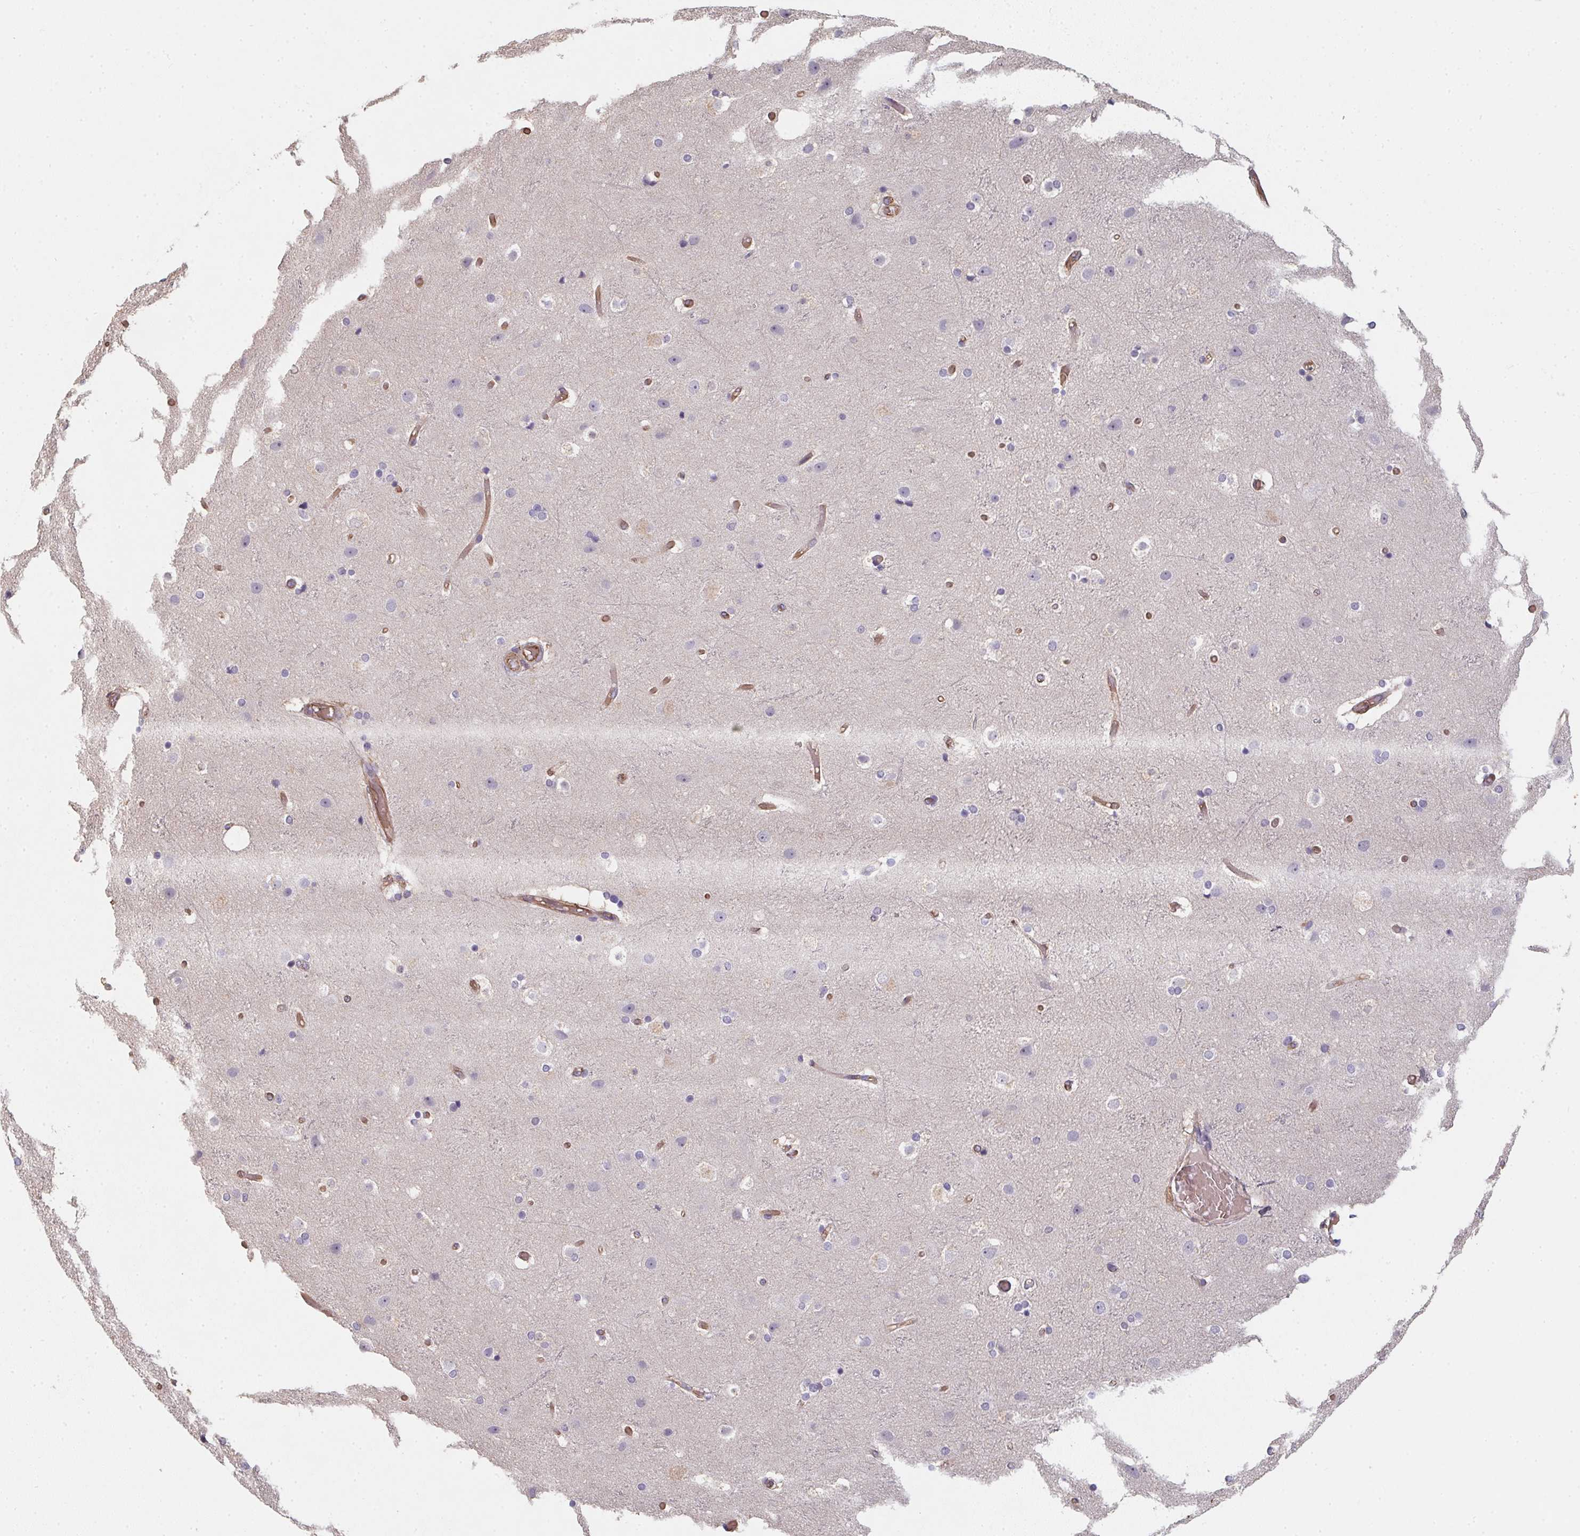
{"staining": {"intensity": "moderate", "quantity": ">75%", "location": "cytoplasmic/membranous"}, "tissue": "cerebral cortex", "cell_type": "Endothelial cells", "image_type": "normal", "snomed": [{"axis": "morphology", "description": "Normal tissue, NOS"}, {"axis": "topography", "description": "Cerebral cortex"}], "caption": "IHC image of benign cerebral cortex stained for a protein (brown), which demonstrates medium levels of moderate cytoplasmic/membranous staining in approximately >75% of endothelial cells.", "gene": "TBKBP1", "patient": {"sex": "female", "age": 52}}